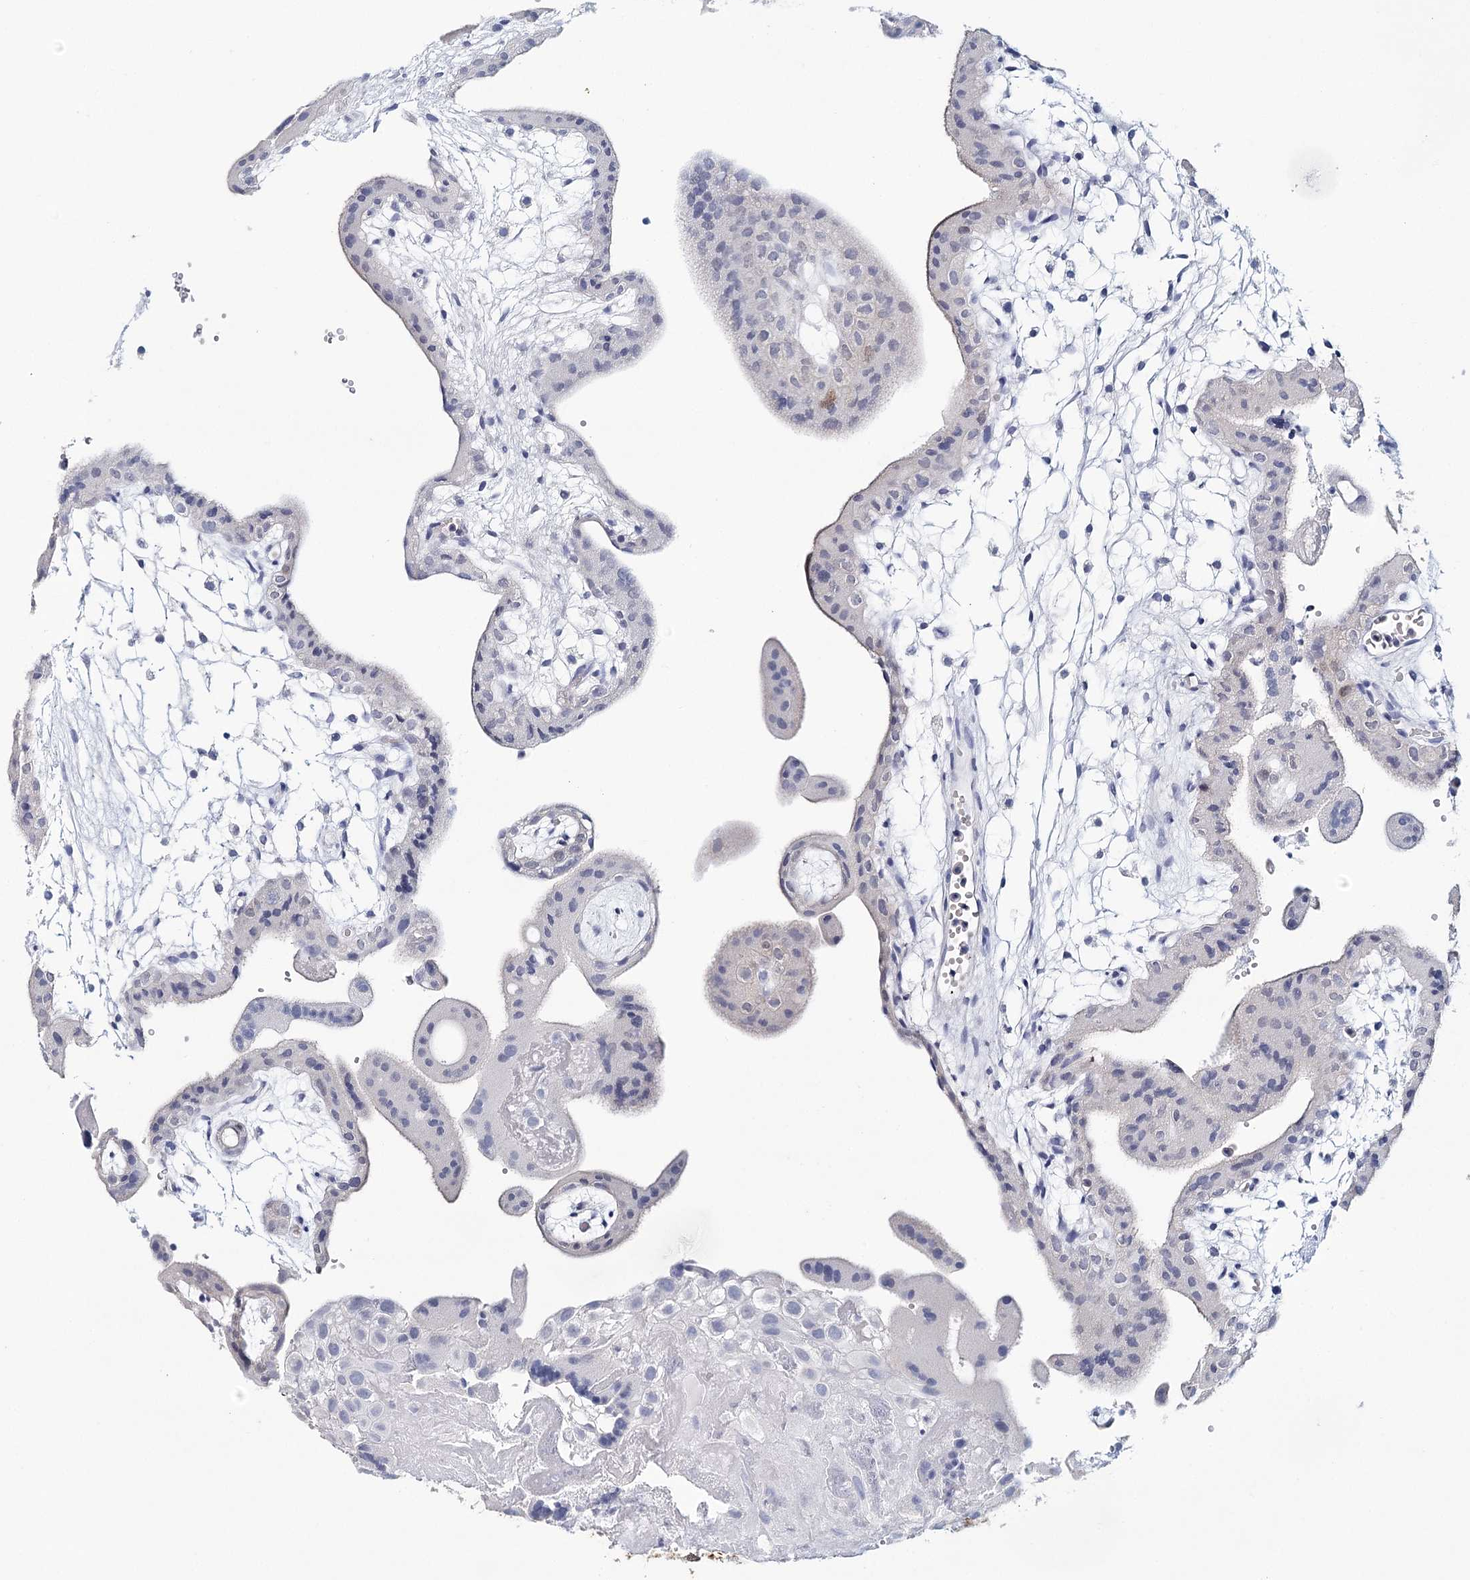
{"staining": {"intensity": "negative", "quantity": "none", "location": "none"}, "tissue": "placenta", "cell_type": "Decidual cells", "image_type": "normal", "snomed": [{"axis": "morphology", "description": "Normal tissue, NOS"}, {"axis": "topography", "description": "Placenta"}], "caption": "Micrograph shows no protein staining in decidual cells of unremarkable placenta.", "gene": "HSPA4L", "patient": {"sex": "female", "age": 18}}